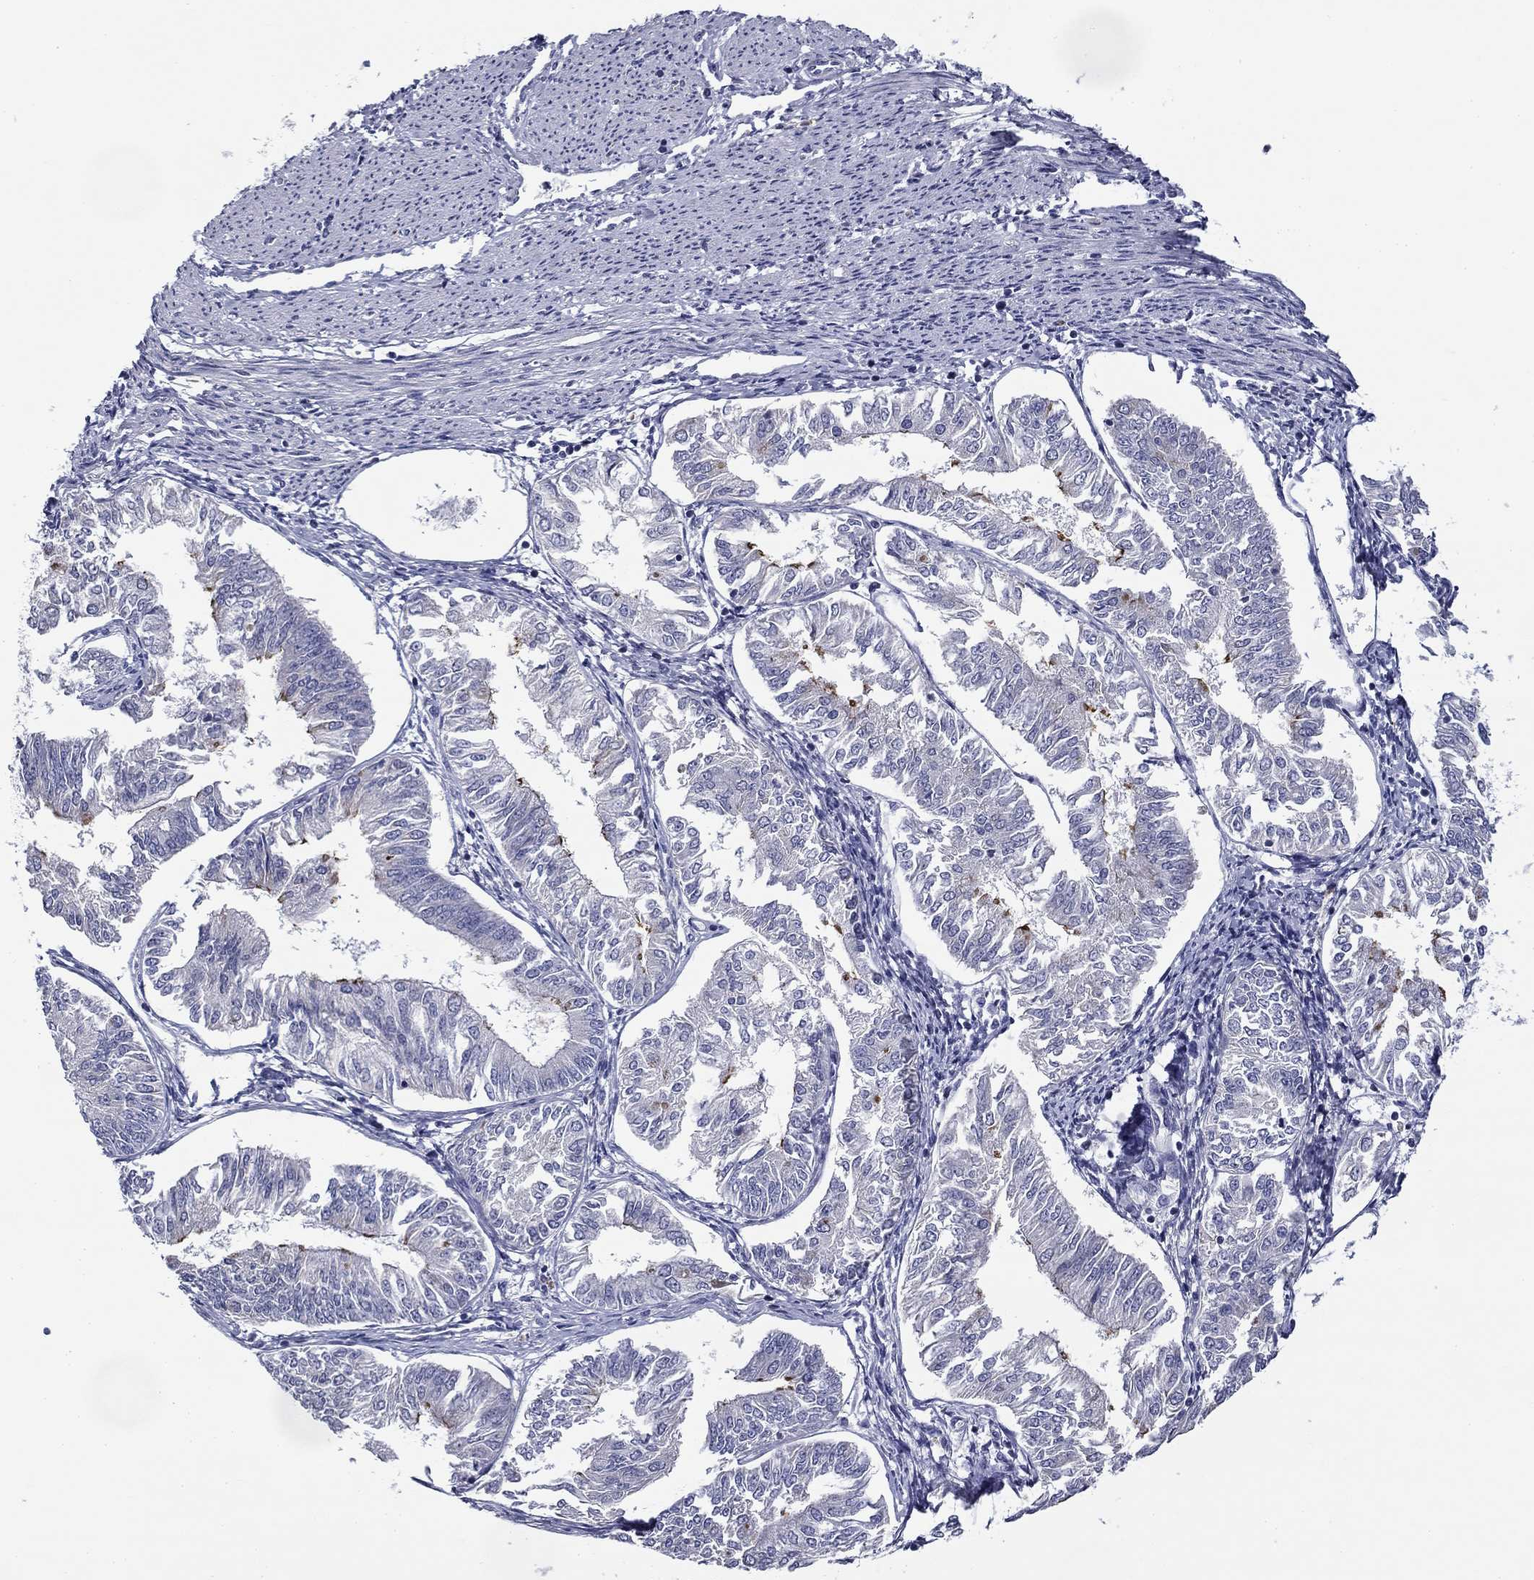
{"staining": {"intensity": "negative", "quantity": "none", "location": "none"}, "tissue": "endometrial cancer", "cell_type": "Tumor cells", "image_type": "cancer", "snomed": [{"axis": "morphology", "description": "Adenocarcinoma, NOS"}, {"axis": "topography", "description": "Endometrium"}], "caption": "The immunohistochemistry (IHC) image has no significant expression in tumor cells of adenocarcinoma (endometrial) tissue.", "gene": "SPATA7", "patient": {"sex": "female", "age": 58}}